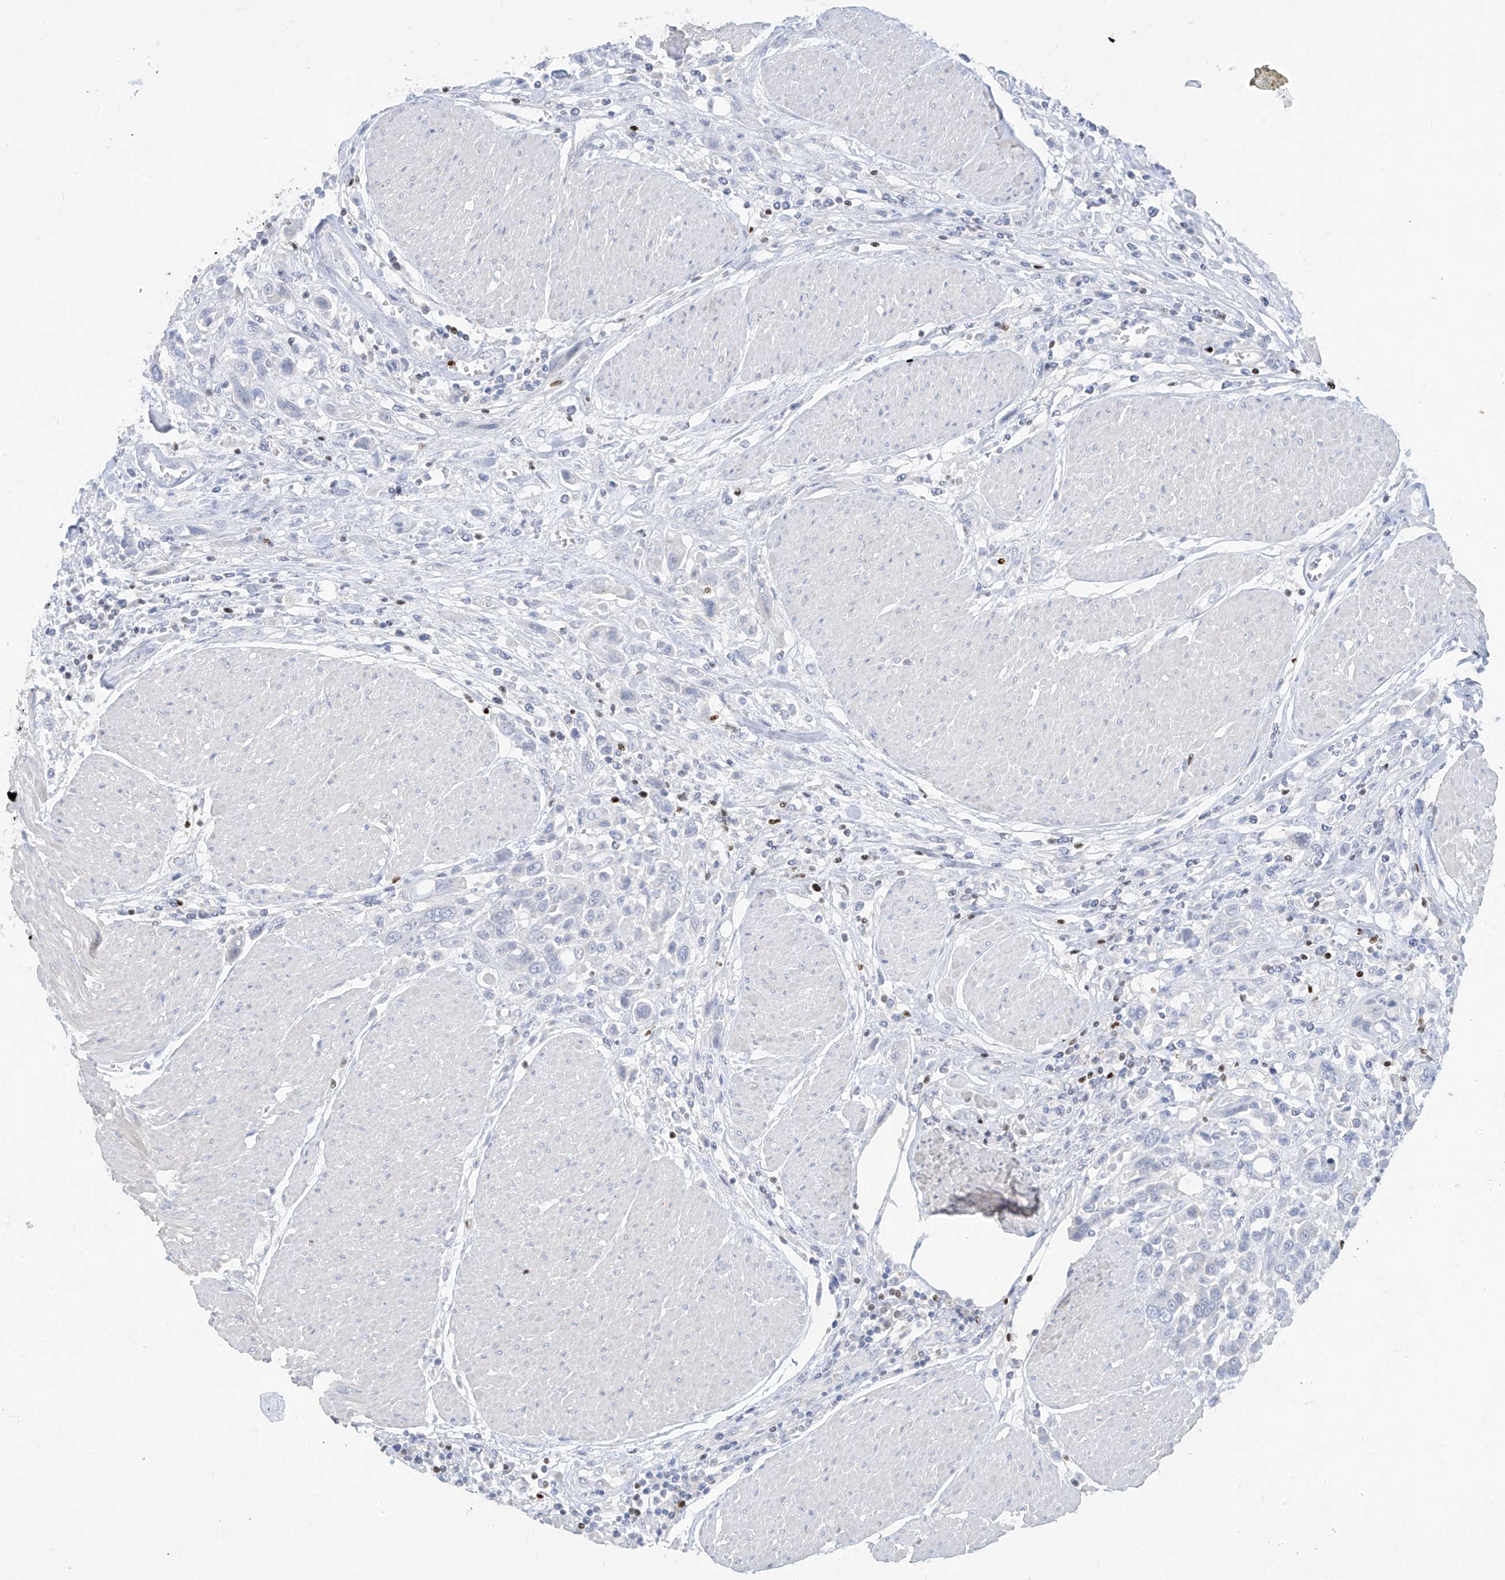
{"staining": {"intensity": "negative", "quantity": "none", "location": "none"}, "tissue": "urothelial cancer", "cell_type": "Tumor cells", "image_type": "cancer", "snomed": [{"axis": "morphology", "description": "Urothelial carcinoma, High grade"}, {"axis": "topography", "description": "Urinary bladder"}], "caption": "Protein analysis of high-grade urothelial carcinoma reveals no significant staining in tumor cells.", "gene": "TBX21", "patient": {"sex": "male", "age": 50}}